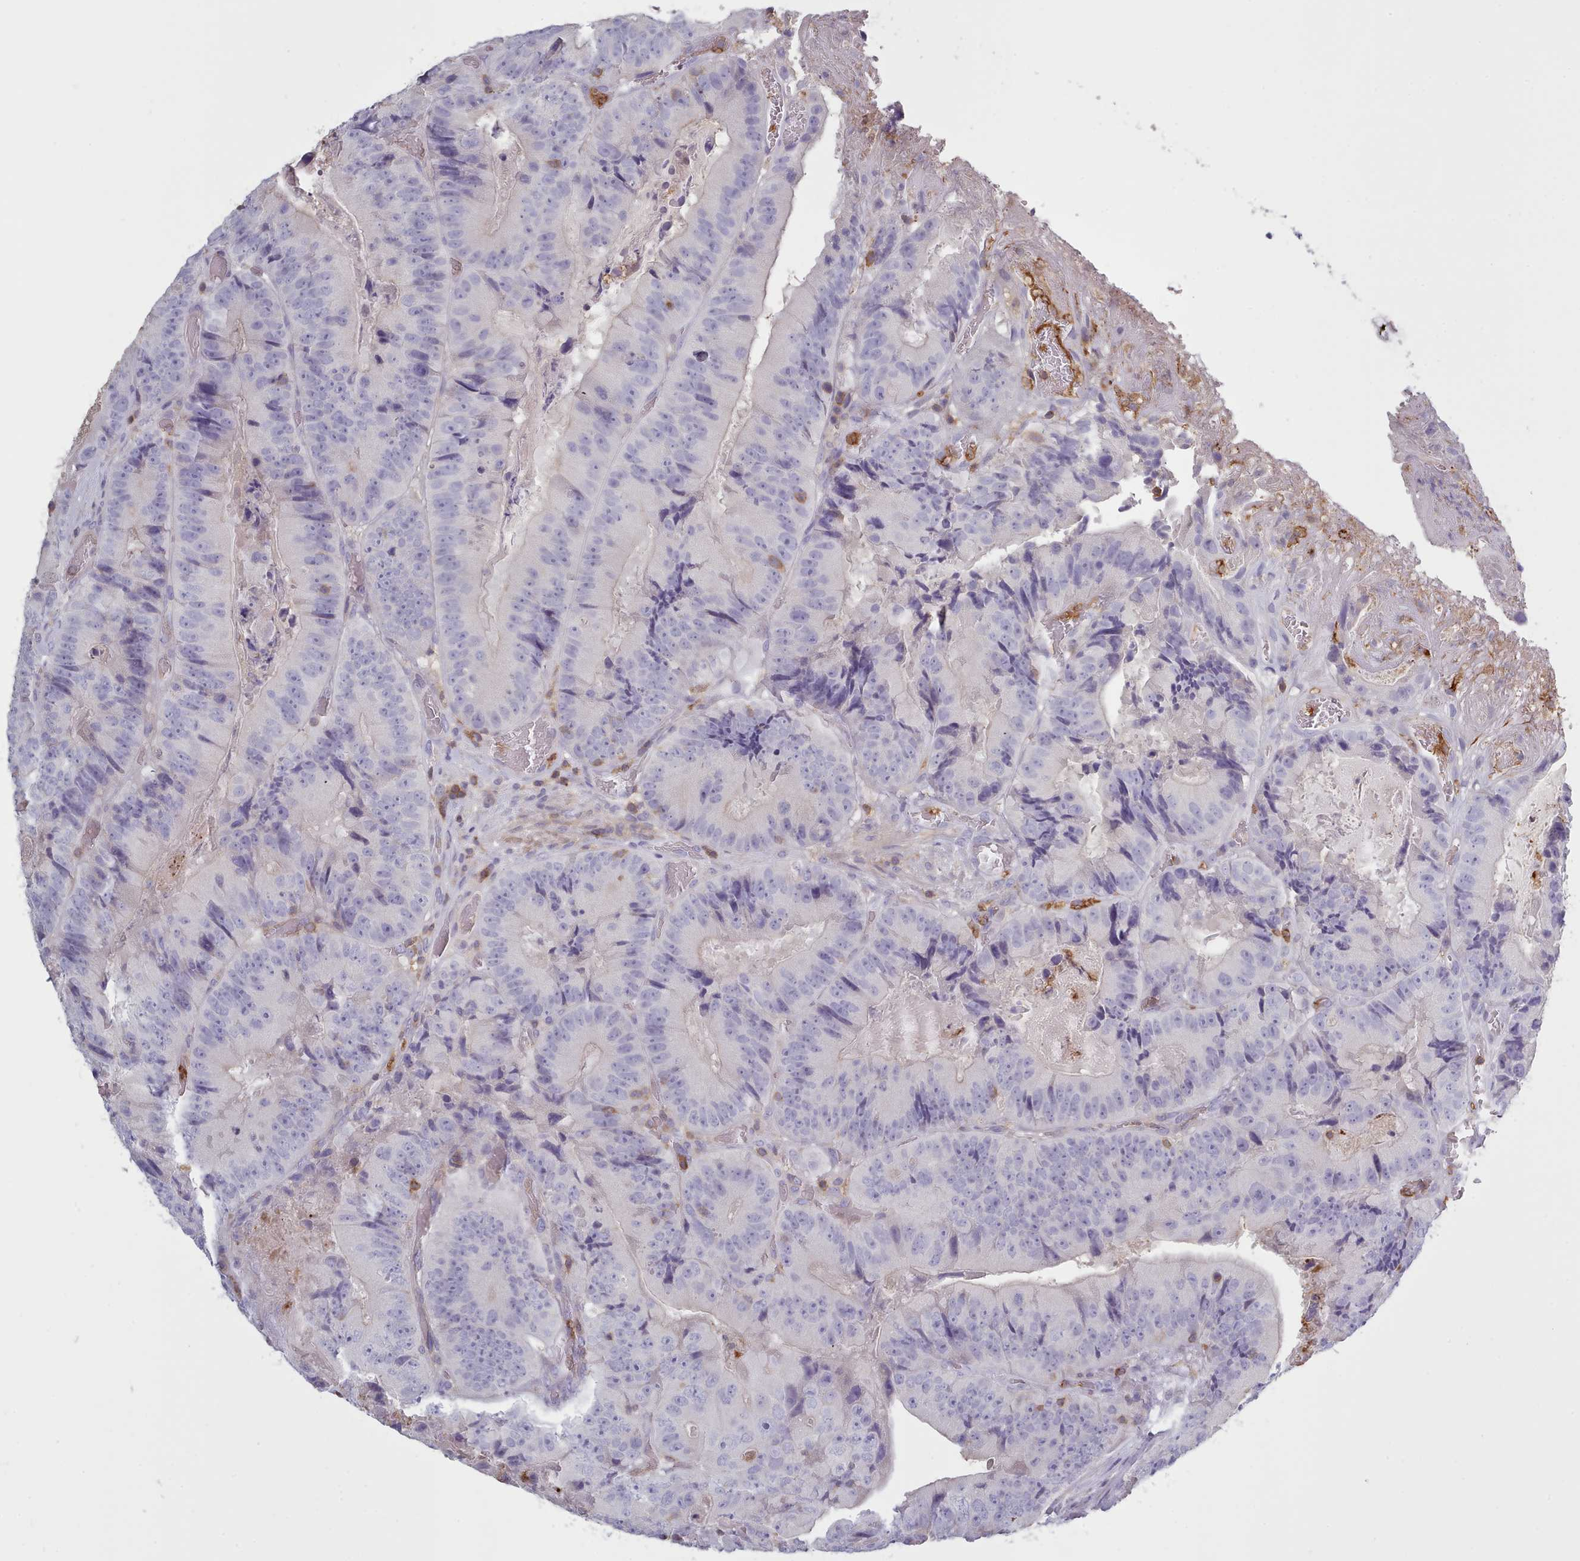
{"staining": {"intensity": "negative", "quantity": "none", "location": "none"}, "tissue": "colorectal cancer", "cell_type": "Tumor cells", "image_type": "cancer", "snomed": [{"axis": "morphology", "description": "Adenocarcinoma, NOS"}, {"axis": "topography", "description": "Colon"}], "caption": "Immunohistochemical staining of human colorectal cancer (adenocarcinoma) displays no significant expression in tumor cells. (DAB immunohistochemistry visualized using brightfield microscopy, high magnification).", "gene": "RAC2", "patient": {"sex": "female", "age": 86}}